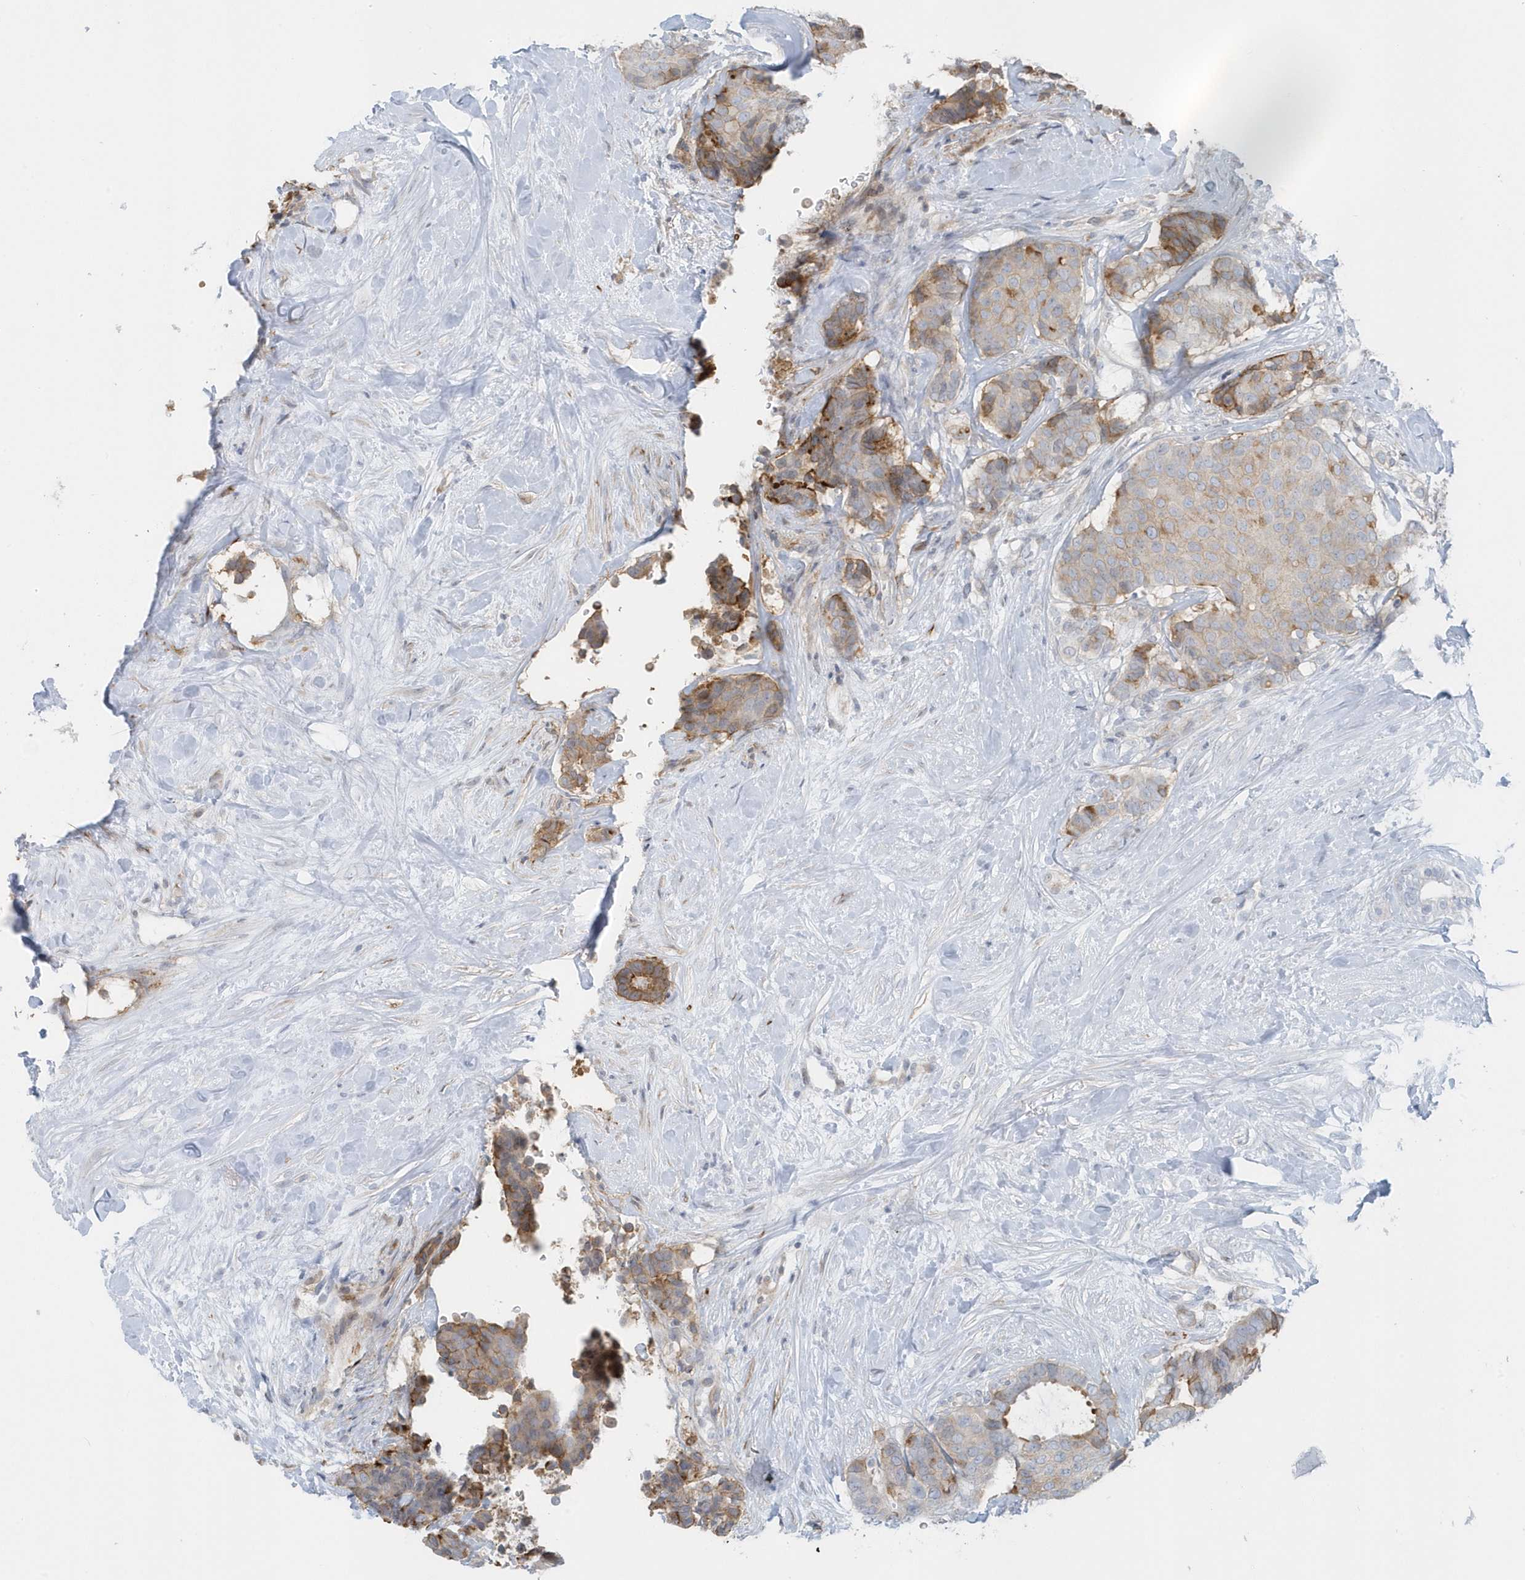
{"staining": {"intensity": "moderate", "quantity": "25%-75%", "location": "cytoplasmic/membranous"}, "tissue": "breast cancer", "cell_type": "Tumor cells", "image_type": "cancer", "snomed": [{"axis": "morphology", "description": "Duct carcinoma"}, {"axis": "topography", "description": "Breast"}], "caption": "The image exhibits immunohistochemical staining of breast infiltrating ductal carcinoma. There is moderate cytoplasmic/membranous expression is identified in about 25%-75% of tumor cells.", "gene": "CACNB2", "patient": {"sex": "female", "age": 75}}